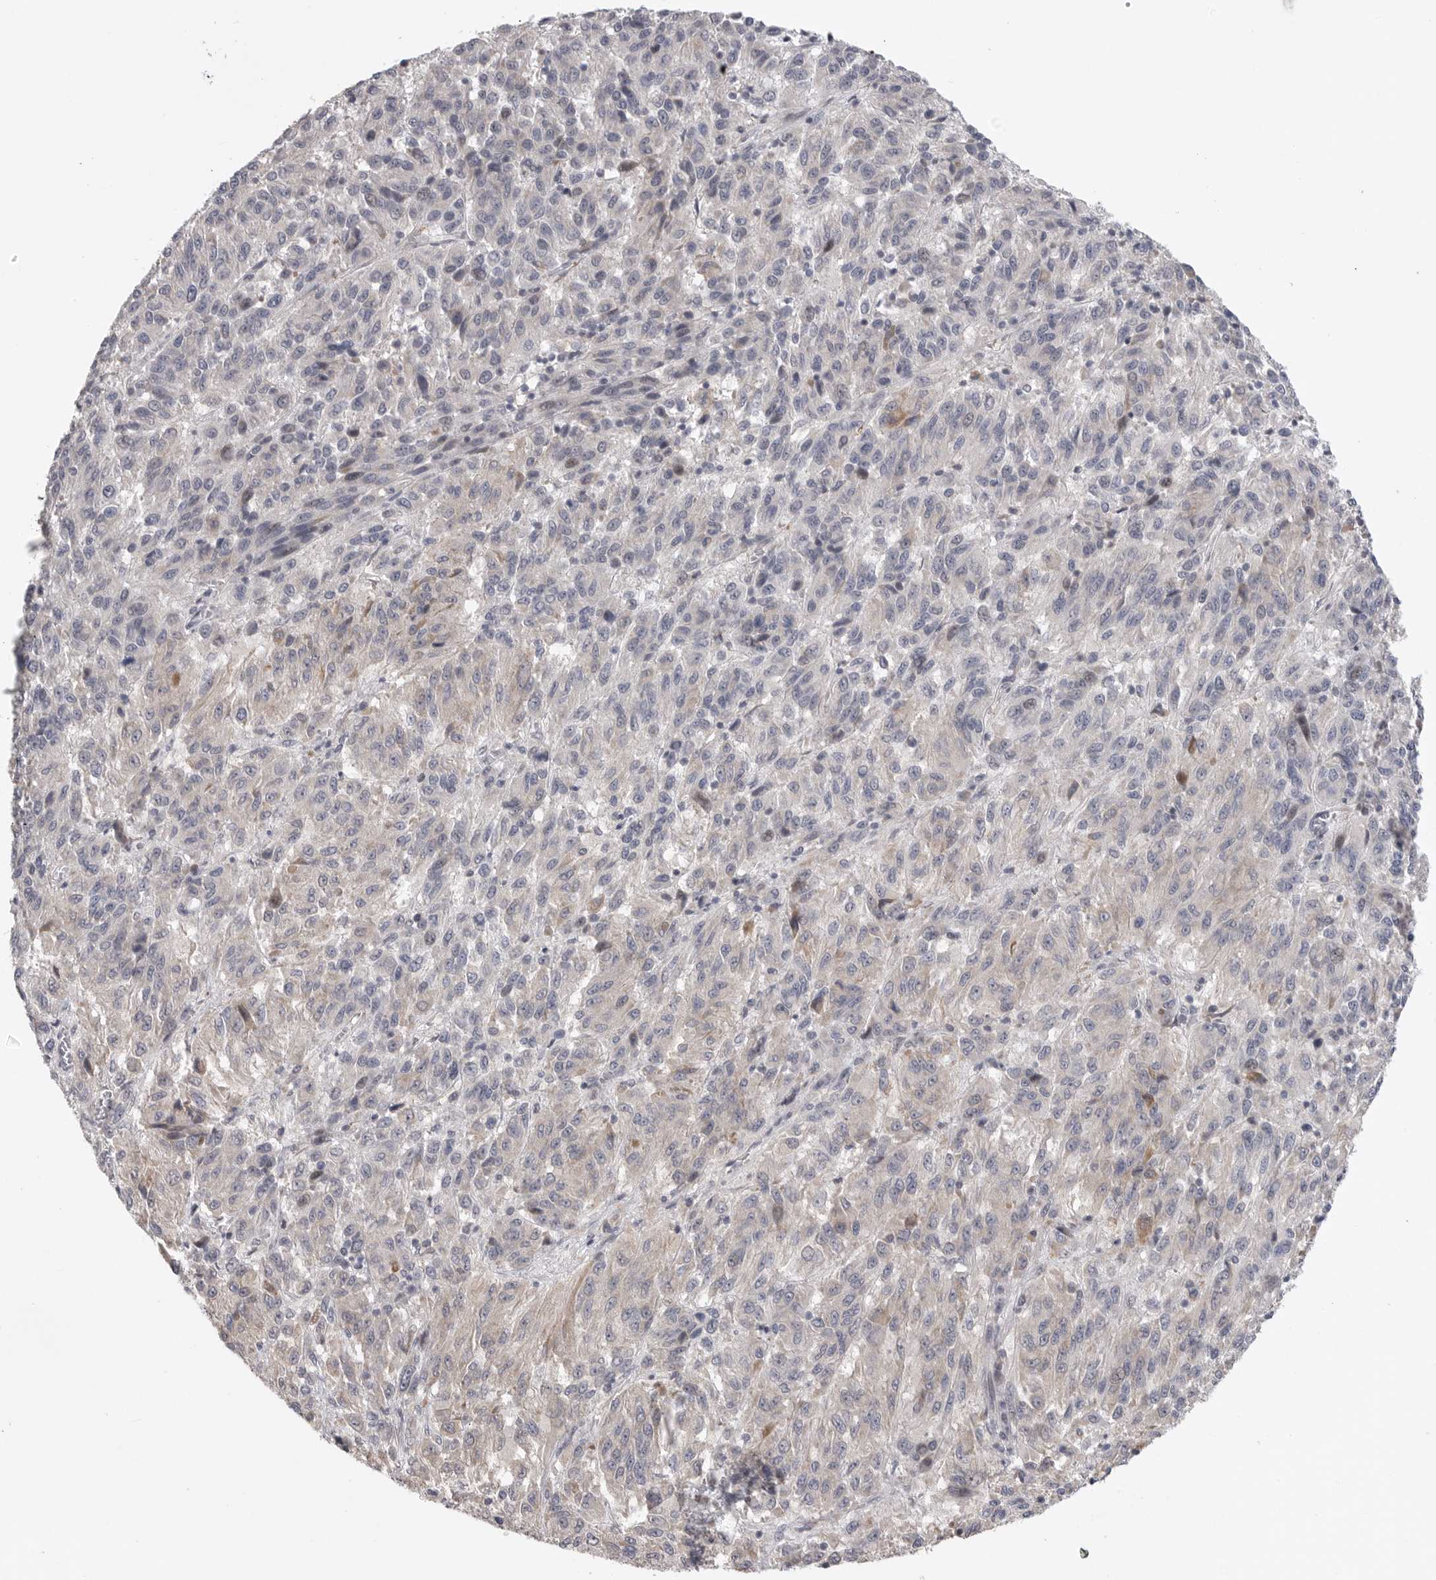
{"staining": {"intensity": "negative", "quantity": "none", "location": "none"}, "tissue": "melanoma", "cell_type": "Tumor cells", "image_type": "cancer", "snomed": [{"axis": "morphology", "description": "Malignant melanoma, Metastatic site"}, {"axis": "topography", "description": "Lung"}], "caption": "Tumor cells are negative for protein expression in human melanoma.", "gene": "FBXO43", "patient": {"sex": "male", "age": 64}}